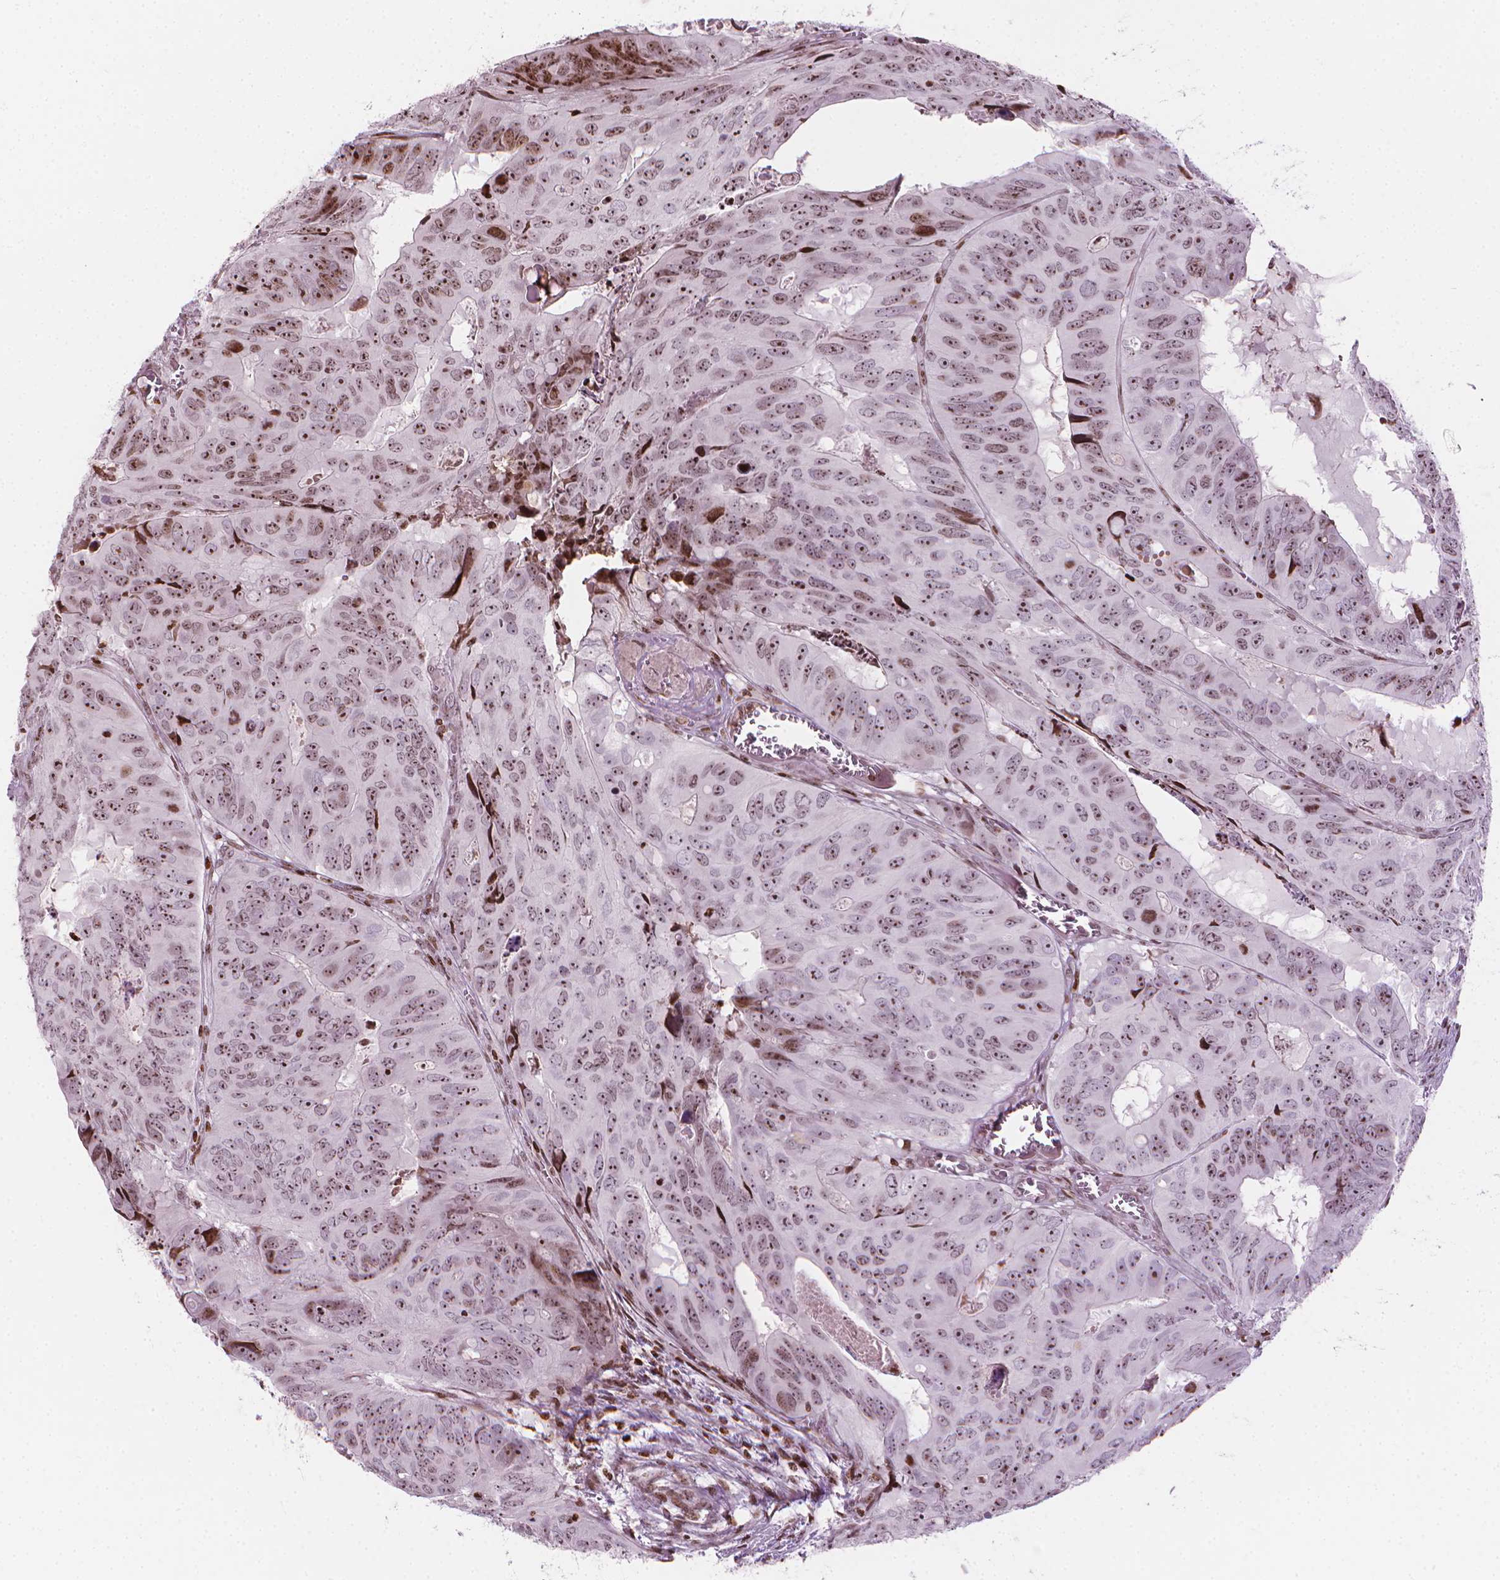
{"staining": {"intensity": "strong", "quantity": ">75%", "location": "nuclear"}, "tissue": "colorectal cancer", "cell_type": "Tumor cells", "image_type": "cancer", "snomed": [{"axis": "morphology", "description": "Adenocarcinoma, NOS"}, {"axis": "topography", "description": "Colon"}], "caption": "Colorectal cancer stained with immunohistochemistry displays strong nuclear expression in about >75% of tumor cells.", "gene": "PIP4K2A", "patient": {"sex": "male", "age": 79}}